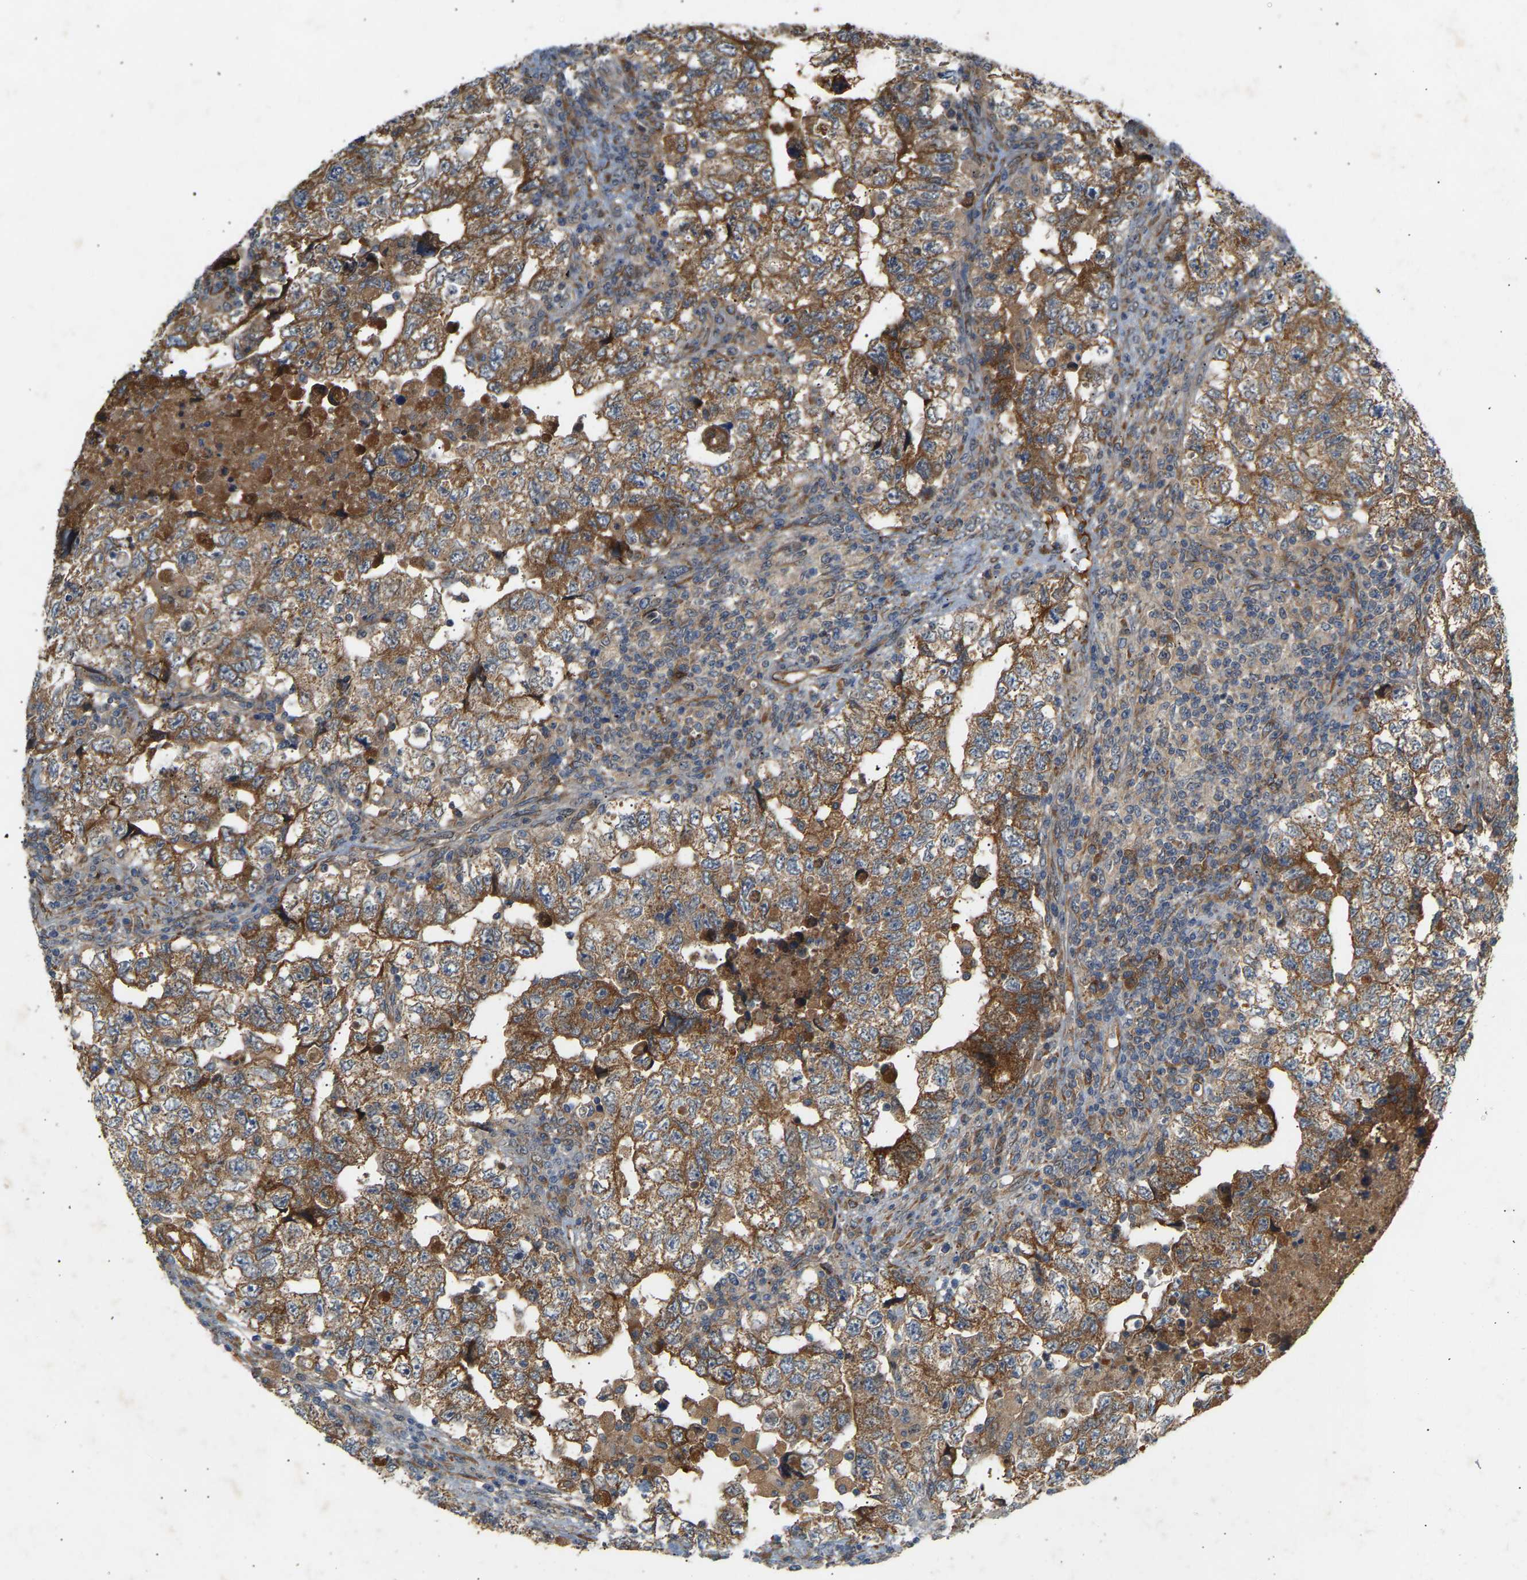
{"staining": {"intensity": "moderate", "quantity": ">75%", "location": "cytoplasmic/membranous"}, "tissue": "testis cancer", "cell_type": "Tumor cells", "image_type": "cancer", "snomed": [{"axis": "morphology", "description": "Carcinoma, Embryonal, NOS"}, {"axis": "topography", "description": "Testis"}], "caption": "IHC (DAB (3,3'-diaminobenzidine)) staining of testis cancer shows moderate cytoplasmic/membranous protein staining in approximately >75% of tumor cells. The staining was performed using DAB (3,3'-diaminobenzidine), with brown indicating positive protein expression. Nuclei are stained blue with hematoxylin.", "gene": "PTCD1", "patient": {"sex": "male", "age": 36}}